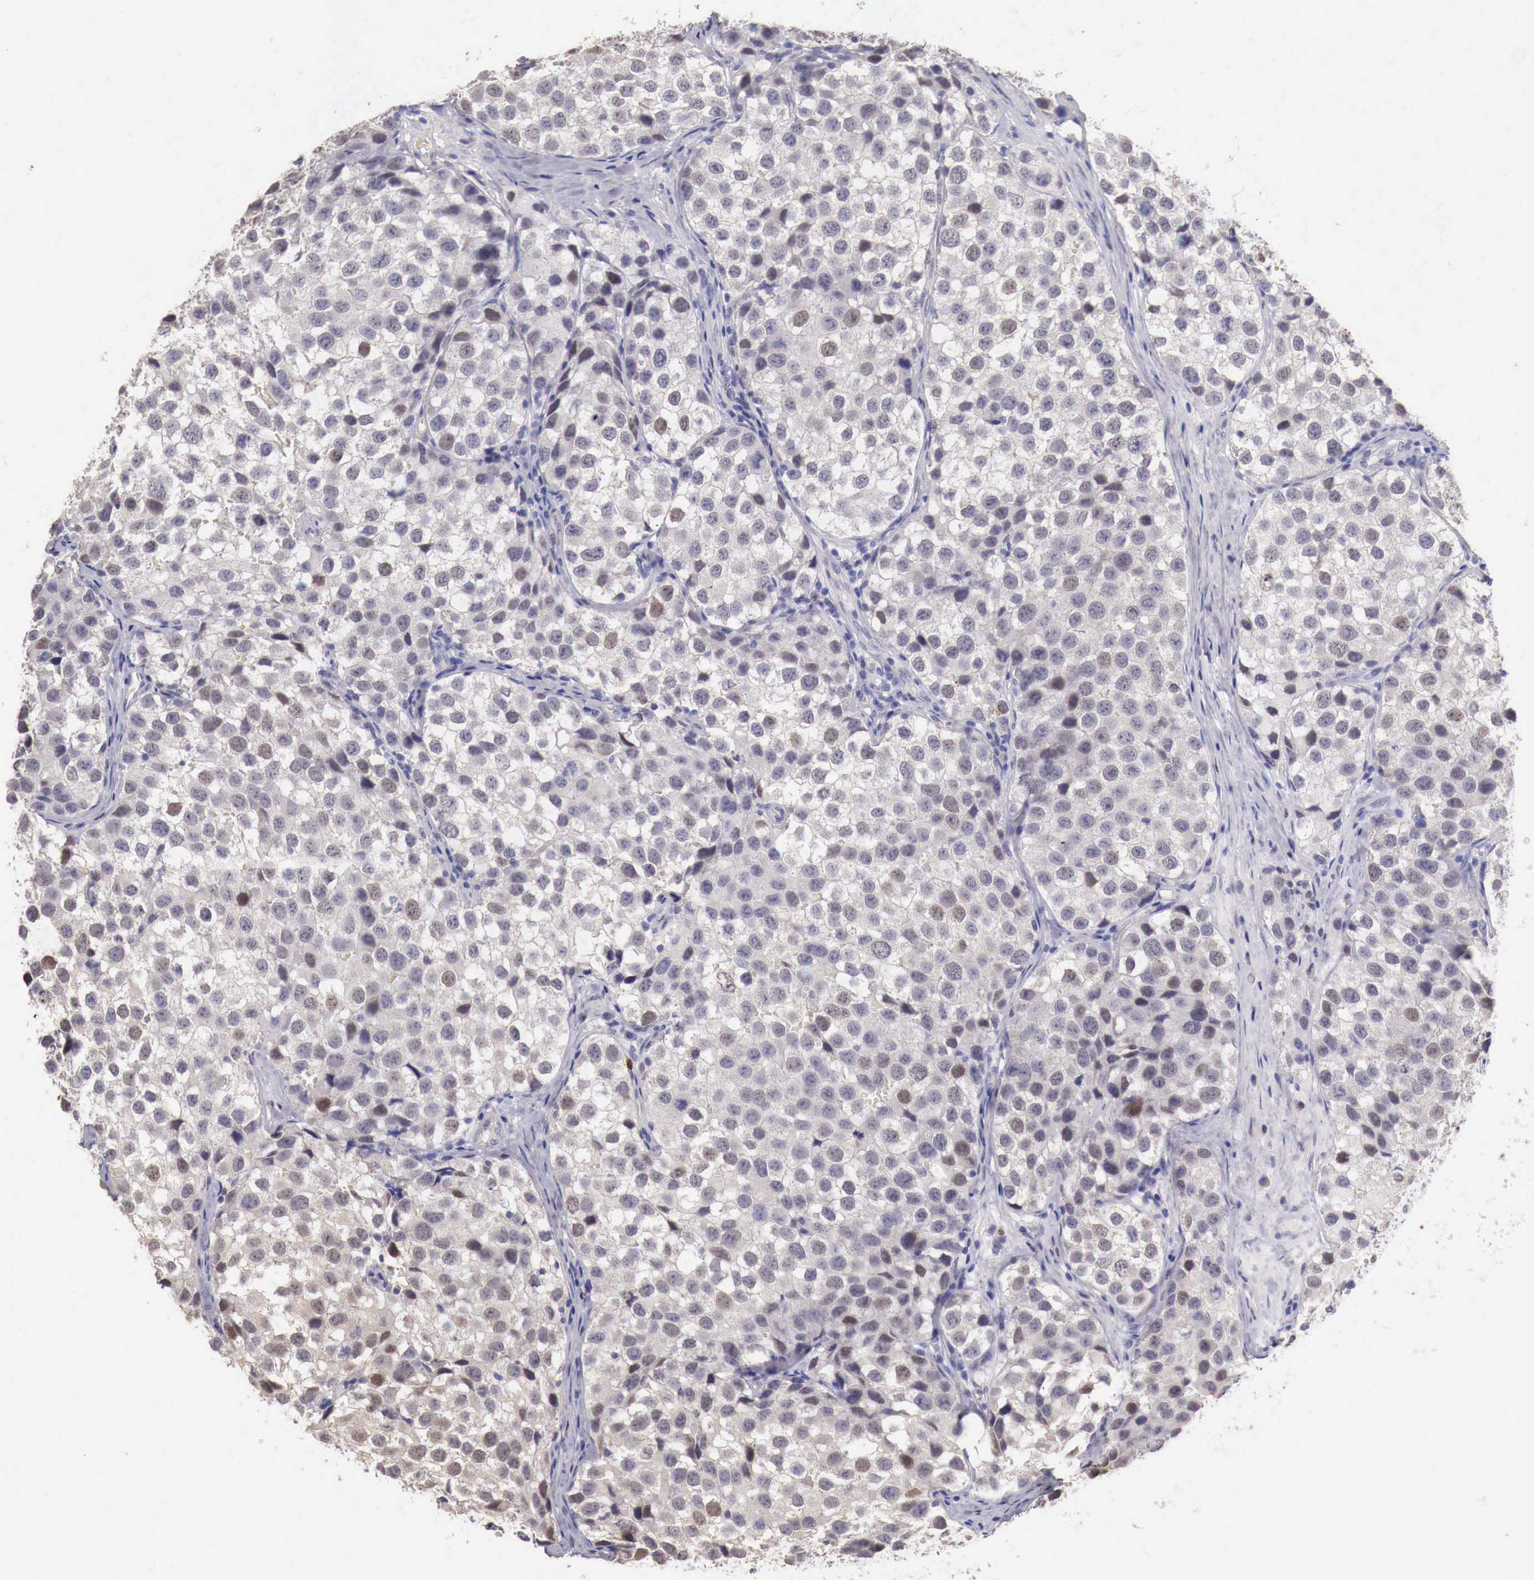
{"staining": {"intensity": "negative", "quantity": "none", "location": "none"}, "tissue": "testis cancer", "cell_type": "Tumor cells", "image_type": "cancer", "snomed": [{"axis": "morphology", "description": "Seminoma, NOS"}, {"axis": "topography", "description": "Testis"}], "caption": "Human seminoma (testis) stained for a protein using immunohistochemistry (IHC) shows no expression in tumor cells.", "gene": "ENOX2", "patient": {"sex": "male", "age": 39}}